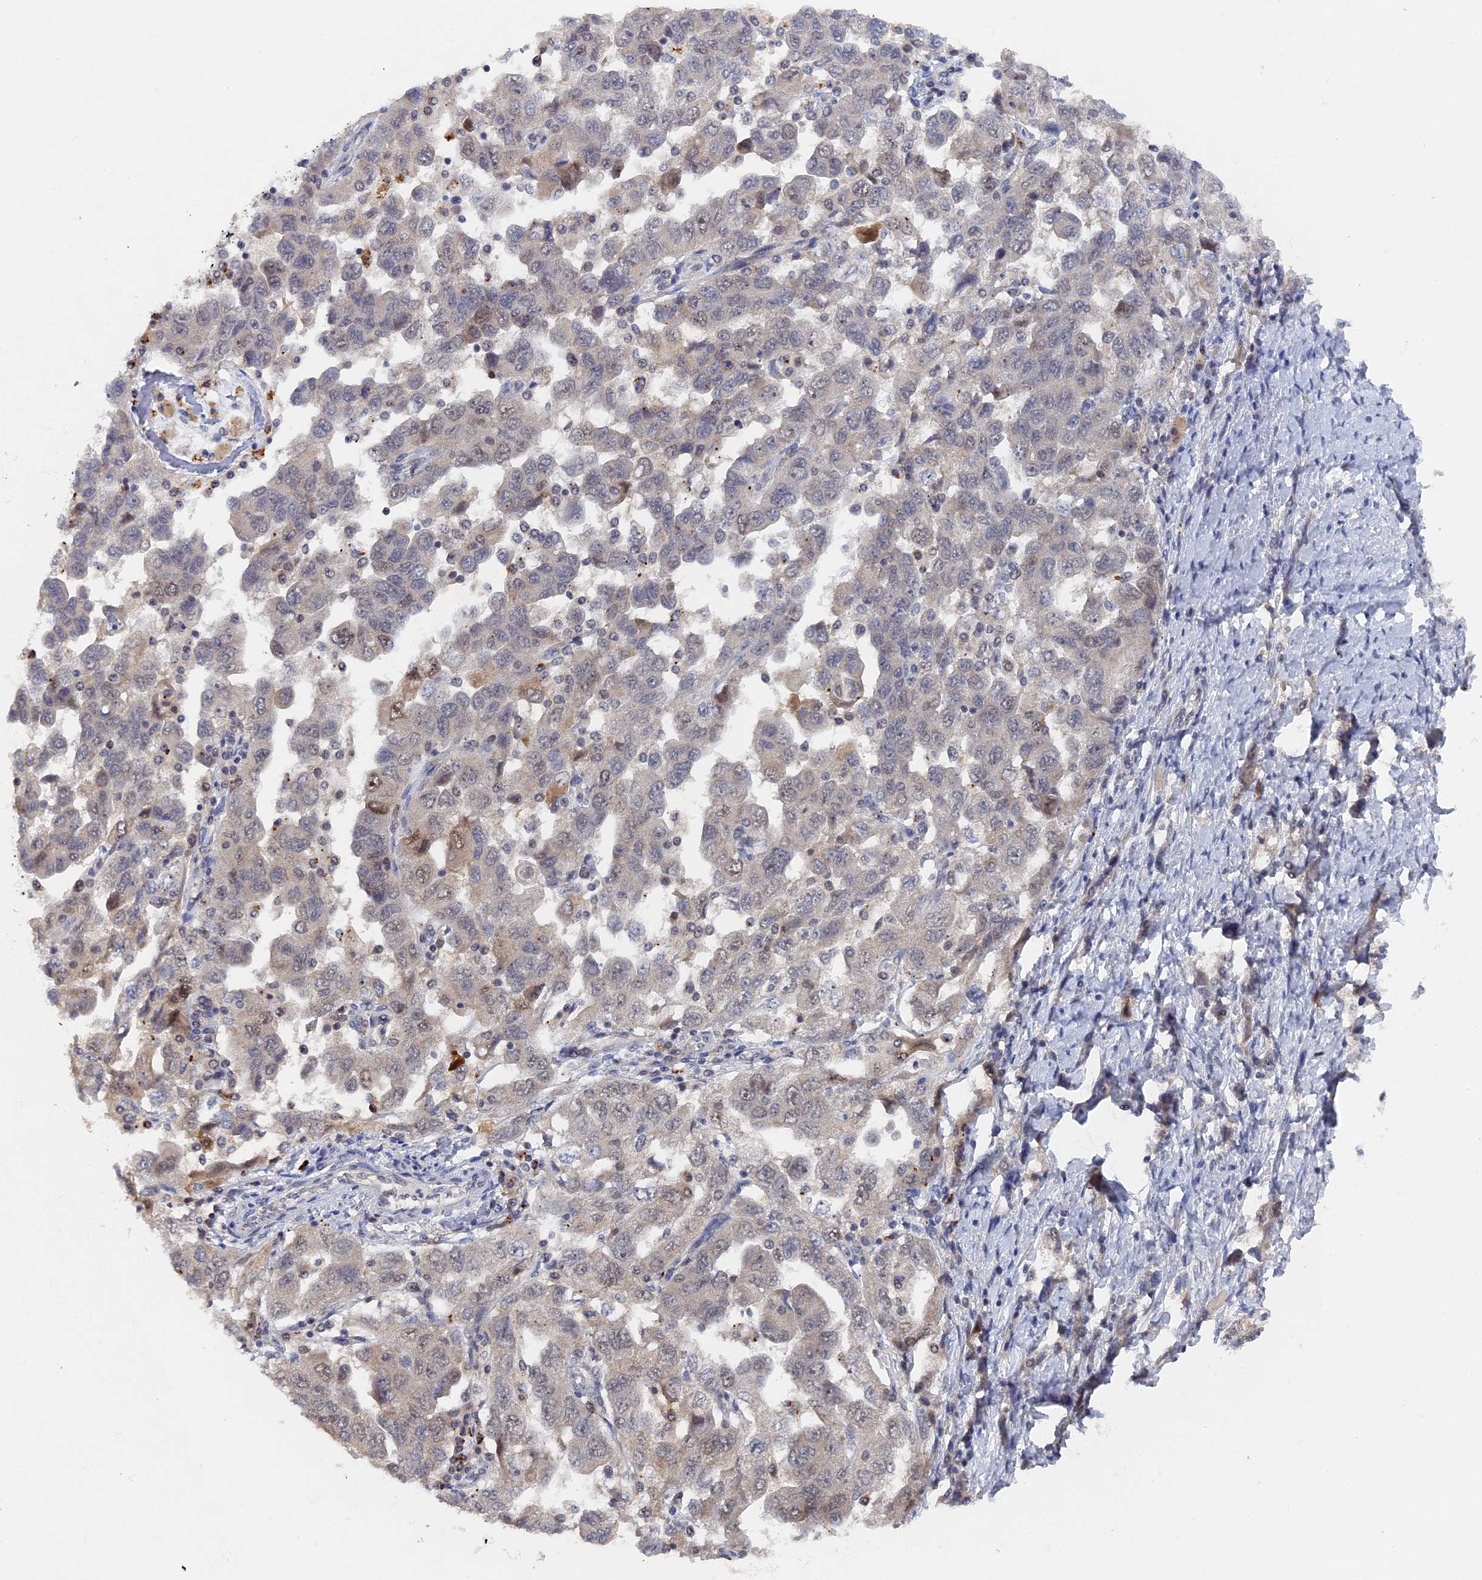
{"staining": {"intensity": "moderate", "quantity": "<25%", "location": "nuclear"}, "tissue": "ovarian cancer", "cell_type": "Tumor cells", "image_type": "cancer", "snomed": [{"axis": "morphology", "description": "Carcinoma, NOS"}, {"axis": "morphology", "description": "Cystadenocarcinoma, serous, NOS"}, {"axis": "topography", "description": "Ovary"}], "caption": "Protein staining shows moderate nuclear staining in approximately <25% of tumor cells in ovarian cancer (carcinoma). The staining was performed using DAB to visualize the protein expression in brown, while the nuclei were stained in blue with hematoxylin (Magnification: 20x).", "gene": "MIGA2", "patient": {"sex": "female", "age": 69}}